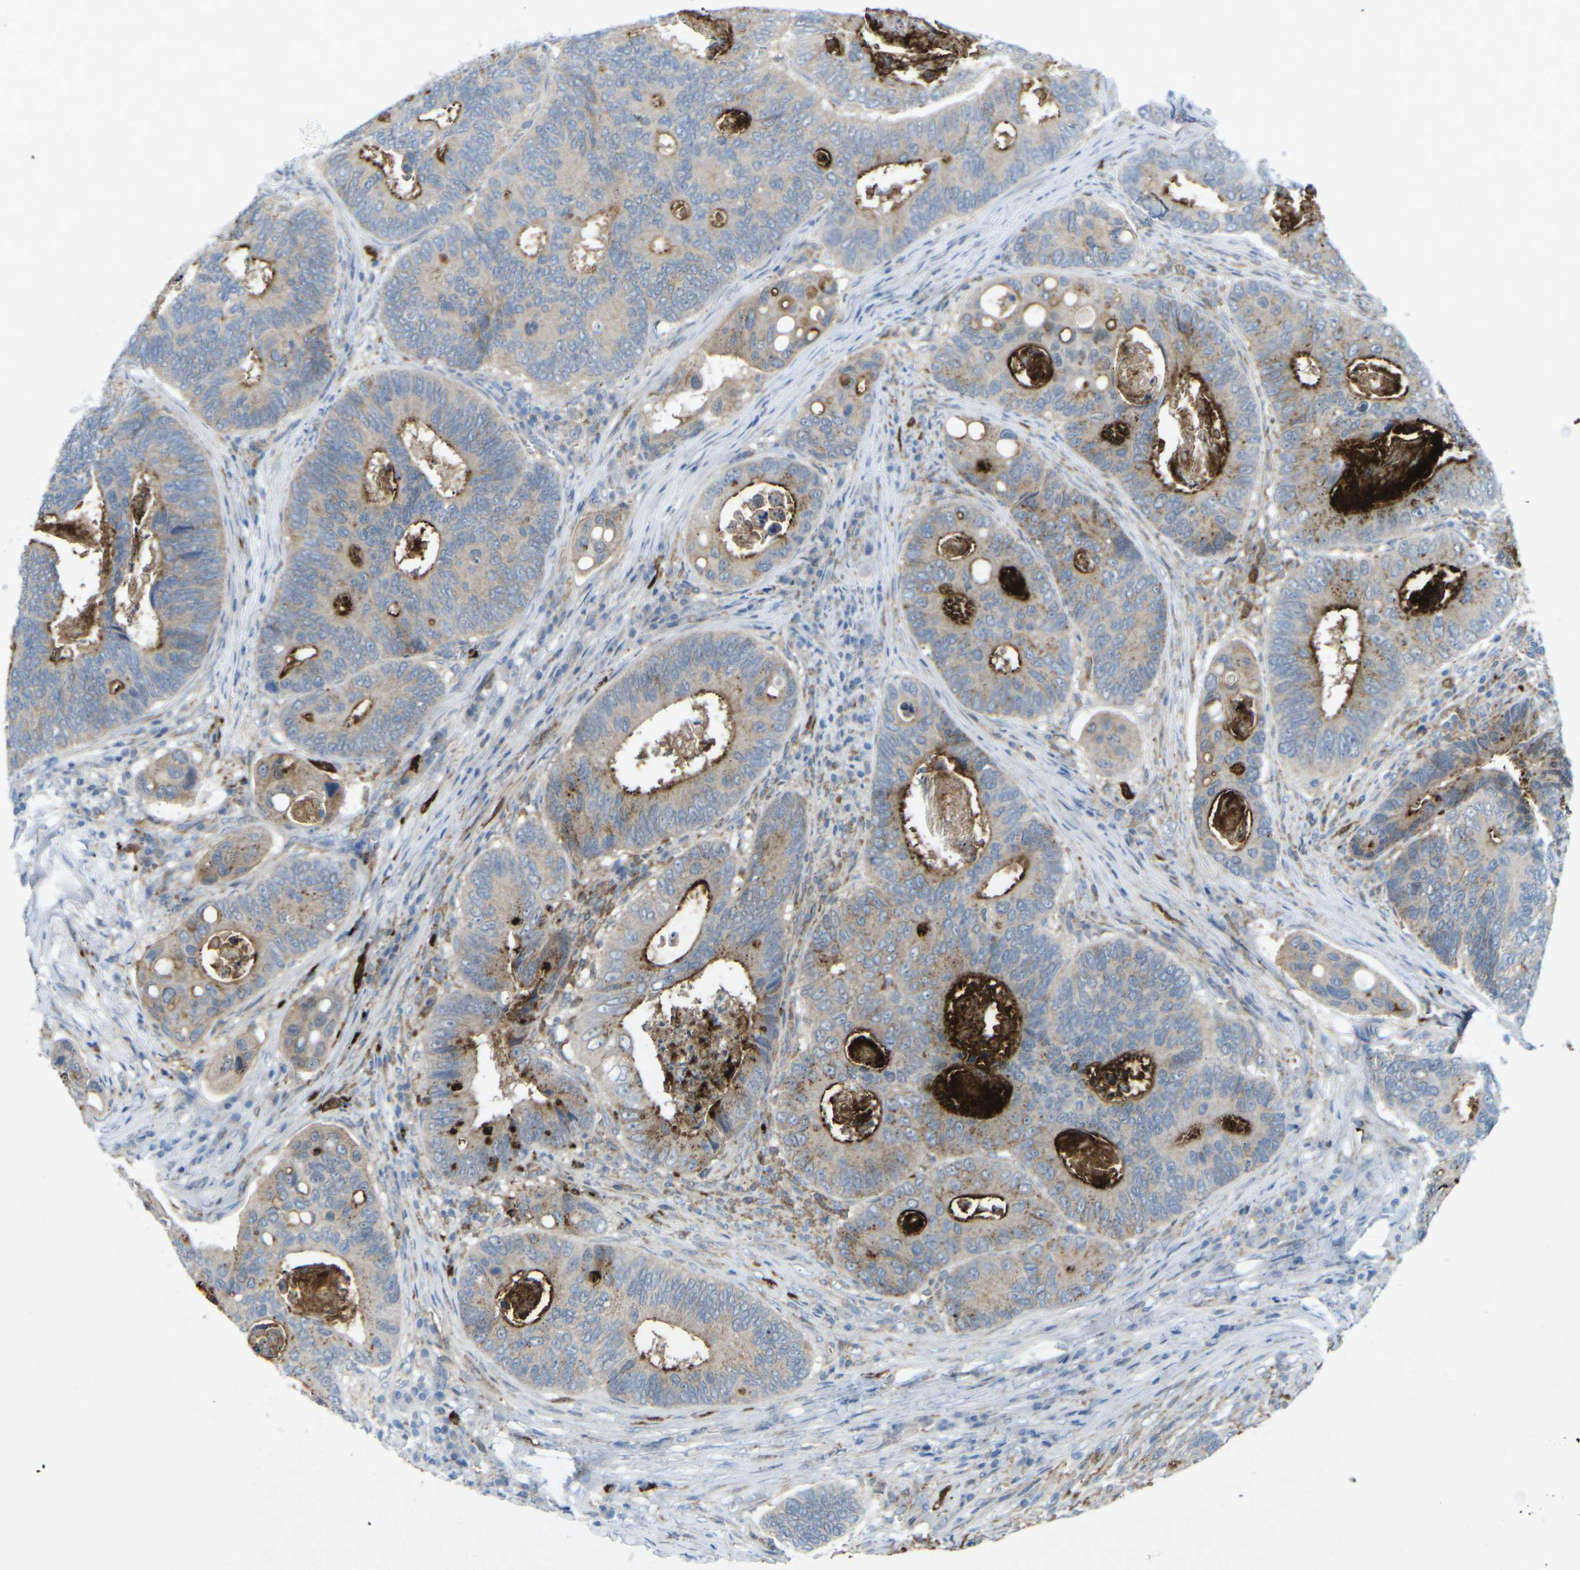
{"staining": {"intensity": "strong", "quantity": "<25%", "location": "cytoplasmic/membranous"}, "tissue": "colorectal cancer", "cell_type": "Tumor cells", "image_type": "cancer", "snomed": [{"axis": "morphology", "description": "Inflammation, NOS"}, {"axis": "morphology", "description": "Adenocarcinoma, NOS"}, {"axis": "topography", "description": "Colon"}], "caption": "Approximately <25% of tumor cells in colorectal adenocarcinoma show strong cytoplasmic/membranous protein staining as visualized by brown immunohistochemical staining.", "gene": "STK11", "patient": {"sex": "male", "age": 72}}